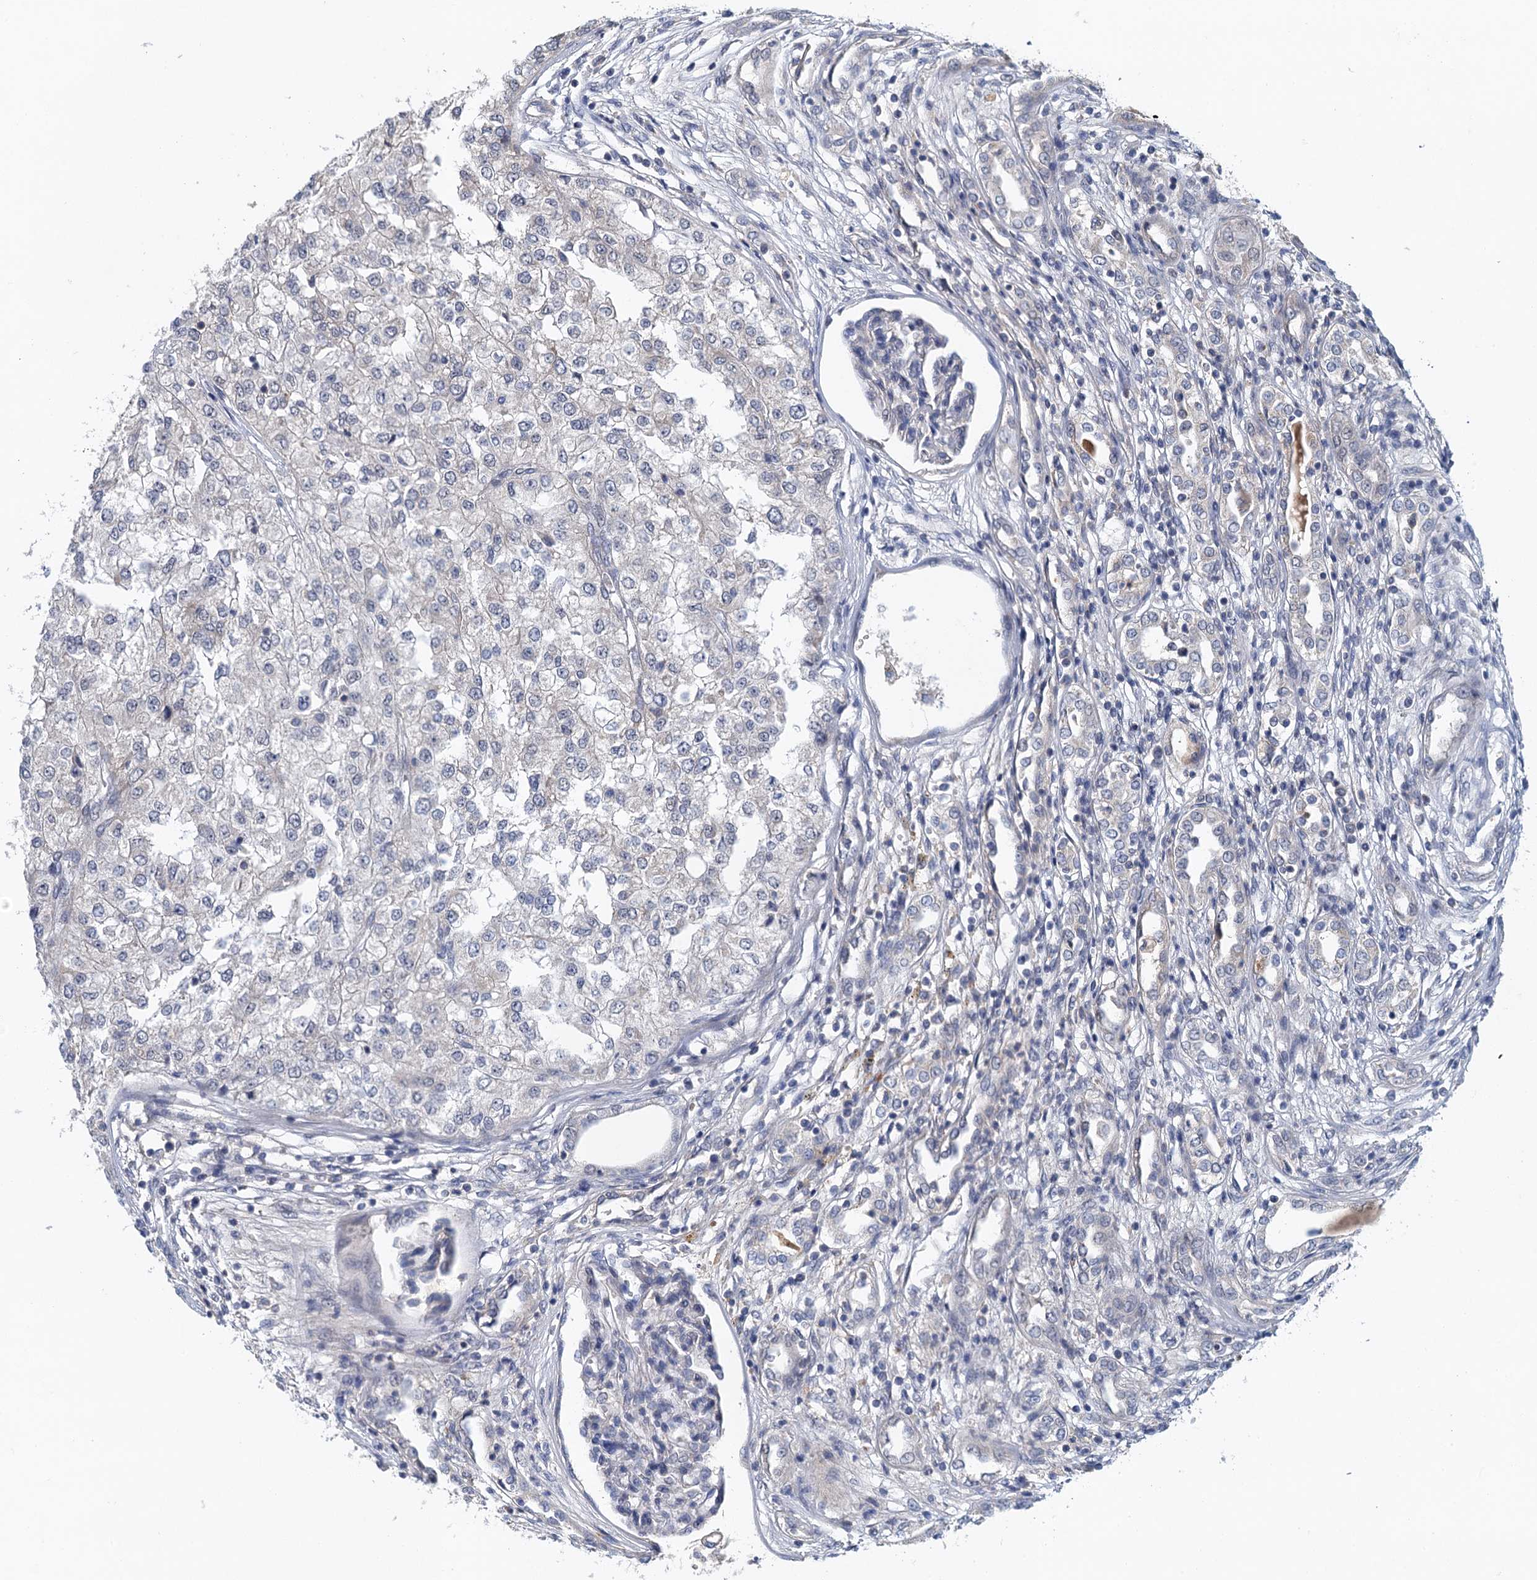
{"staining": {"intensity": "negative", "quantity": "none", "location": "none"}, "tissue": "renal cancer", "cell_type": "Tumor cells", "image_type": "cancer", "snomed": [{"axis": "morphology", "description": "Adenocarcinoma, NOS"}, {"axis": "topography", "description": "Kidney"}], "caption": "Photomicrograph shows no protein positivity in tumor cells of renal cancer tissue.", "gene": "MDM1", "patient": {"sex": "female", "age": 54}}